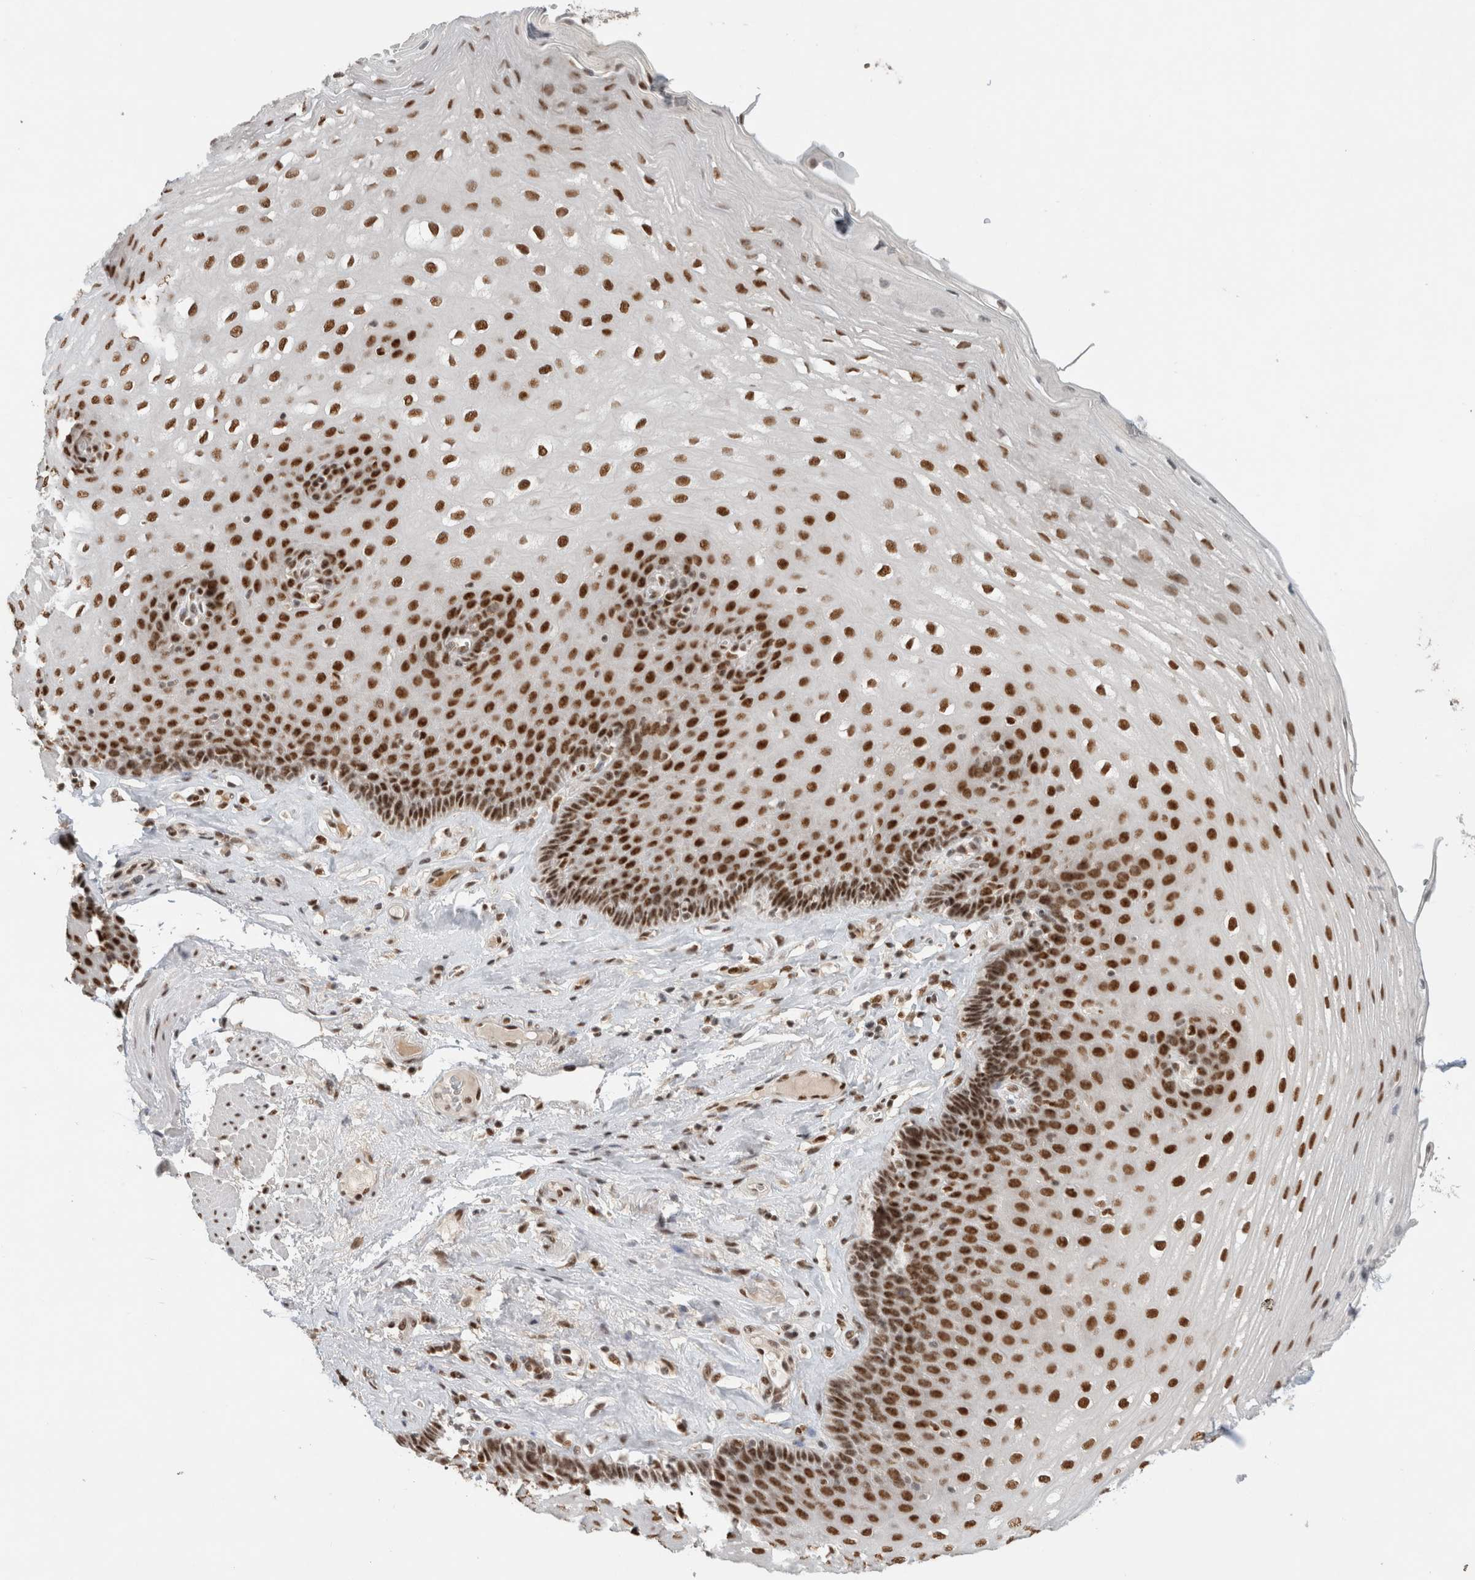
{"staining": {"intensity": "strong", "quantity": ">75%", "location": "nuclear"}, "tissue": "esophagus", "cell_type": "Squamous epithelial cells", "image_type": "normal", "snomed": [{"axis": "morphology", "description": "Normal tissue, NOS"}, {"axis": "topography", "description": "Esophagus"}], "caption": "Squamous epithelial cells show strong nuclear expression in about >75% of cells in benign esophagus.", "gene": "DDX42", "patient": {"sex": "female", "age": 66}}